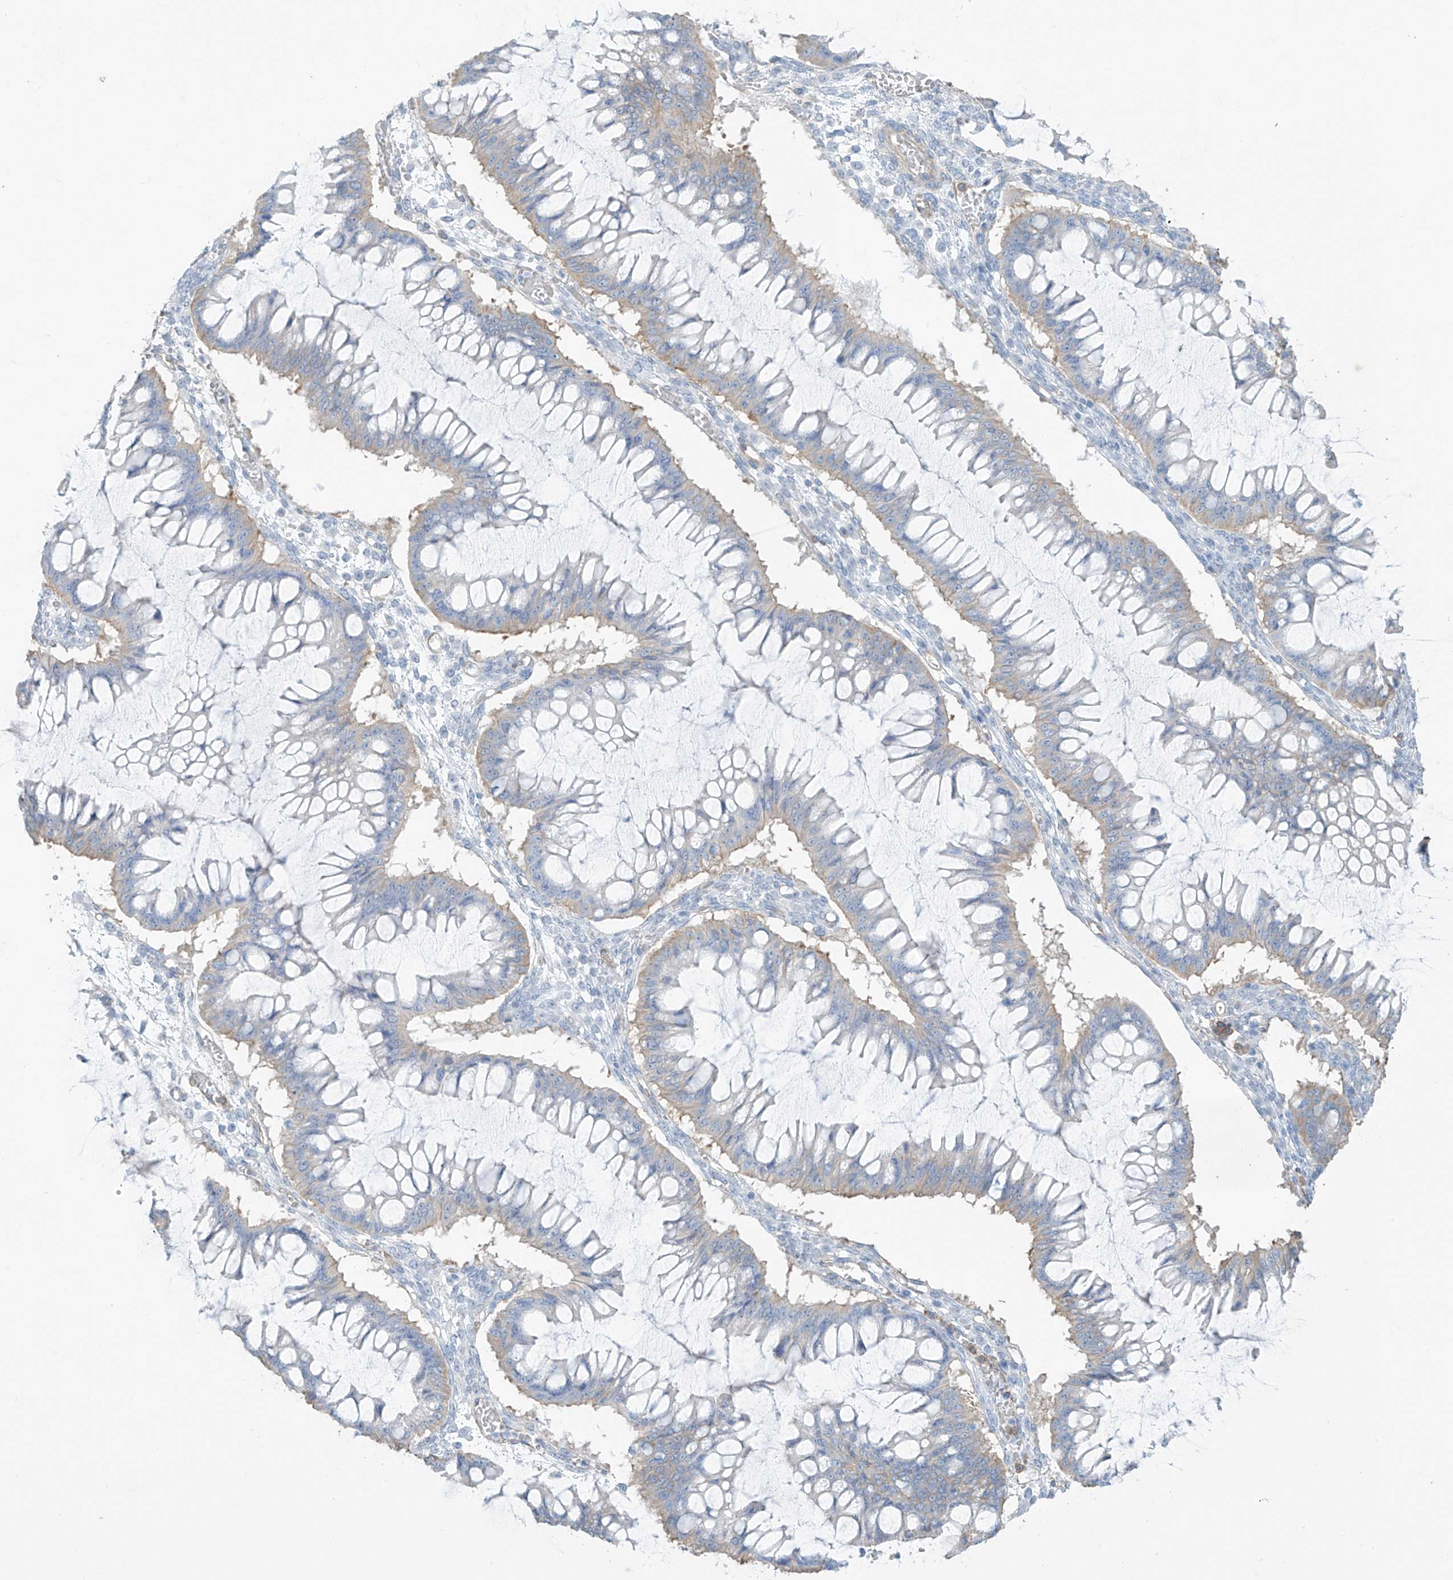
{"staining": {"intensity": "weak", "quantity": "25%-75%", "location": "cytoplasmic/membranous"}, "tissue": "ovarian cancer", "cell_type": "Tumor cells", "image_type": "cancer", "snomed": [{"axis": "morphology", "description": "Cystadenocarcinoma, mucinous, NOS"}, {"axis": "topography", "description": "Ovary"}], "caption": "There is low levels of weak cytoplasmic/membranous staining in tumor cells of ovarian cancer (mucinous cystadenocarcinoma), as demonstrated by immunohistochemical staining (brown color).", "gene": "ZNF846", "patient": {"sex": "female", "age": 73}}